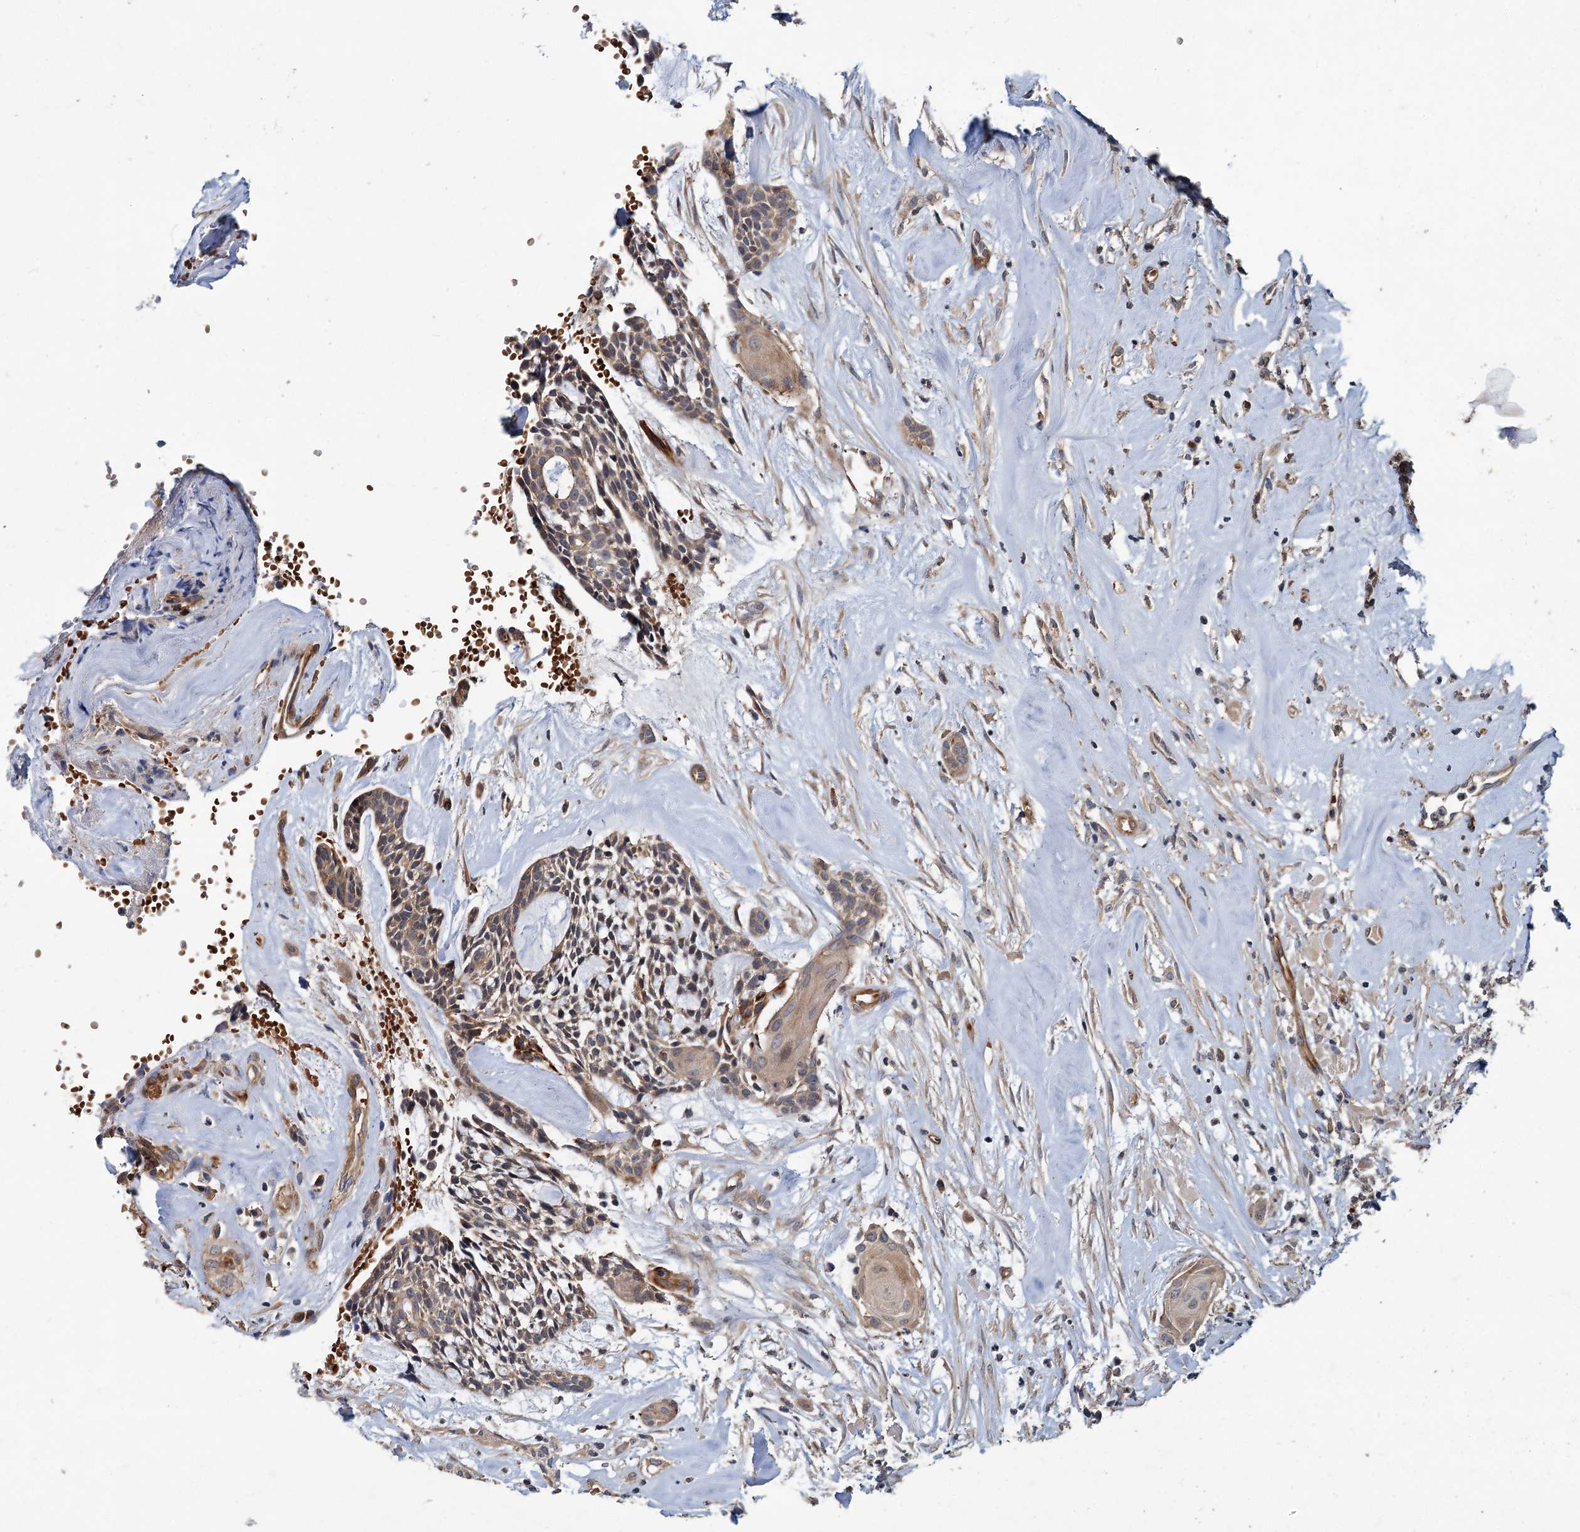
{"staining": {"intensity": "weak", "quantity": "25%-75%", "location": "cytoplasmic/membranous"}, "tissue": "head and neck cancer", "cell_type": "Tumor cells", "image_type": "cancer", "snomed": [{"axis": "morphology", "description": "Adenocarcinoma, NOS"}, {"axis": "topography", "description": "Subcutis"}, {"axis": "topography", "description": "Head-Neck"}], "caption": "This image demonstrates adenocarcinoma (head and neck) stained with immunohistochemistry to label a protein in brown. The cytoplasmic/membranous of tumor cells show weak positivity for the protein. Nuclei are counter-stained blue.", "gene": "PKN2", "patient": {"sex": "female", "age": 73}}